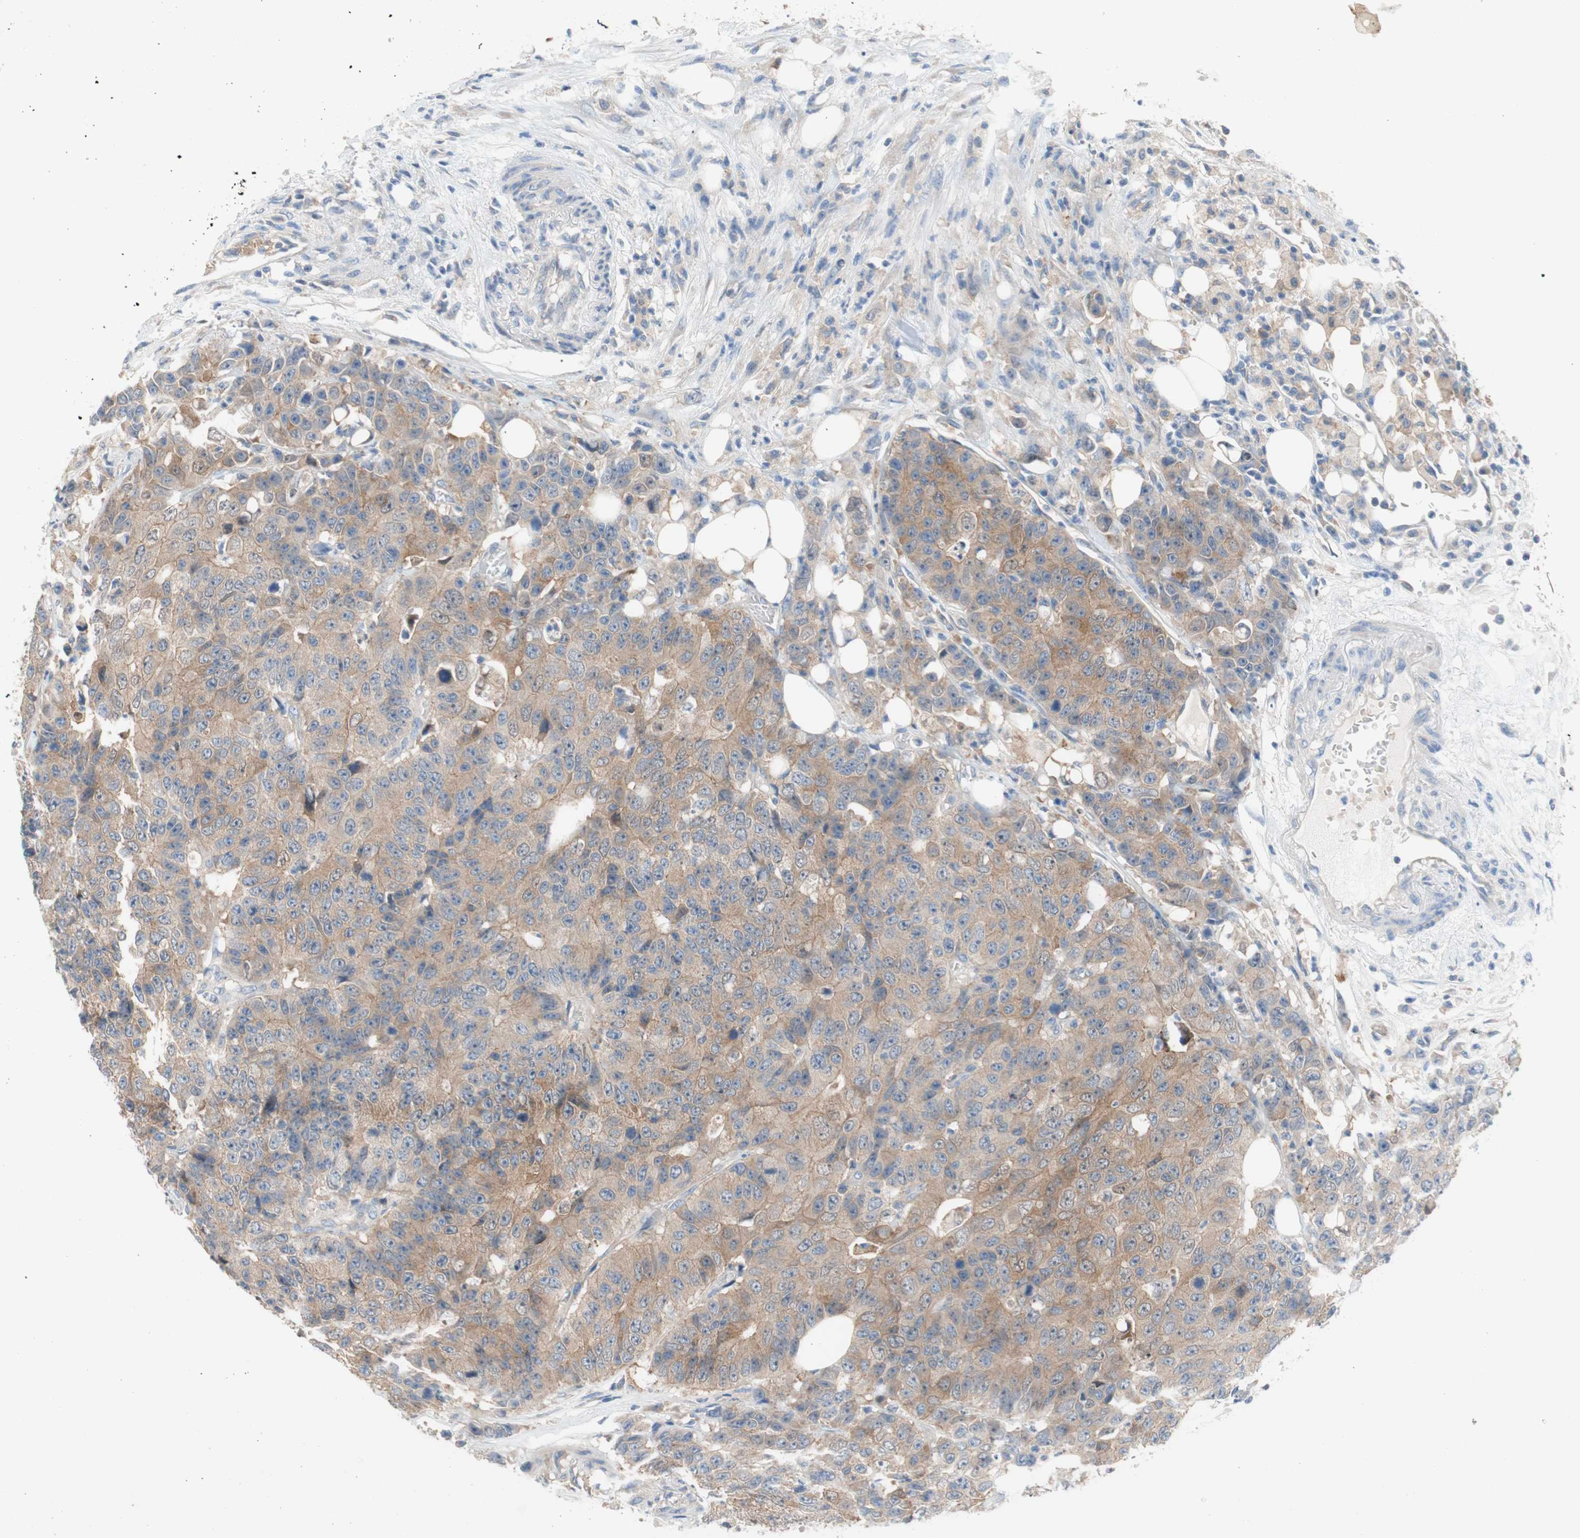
{"staining": {"intensity": "weak", "quantity": ">75%", "location": "cytoplasmic/membranous"}, "tissue": "colorectal cancer", "cell_type": "Tumor cells", "image_type": "cancer", "snomed": [{"axis": "morphology", "description": "Adenocarcinoma, NOS"}, {"axis": "topography", "description": "Colon"}], "caption": "About >75% of tumor cells in human colorectal adenocarcinoma show weak cytoplasmic/membranous protein positivity as visualized by brown immunohistochemical staining.", "gene": "GLUL", "patient": {"sex": "female", "age": 86}}